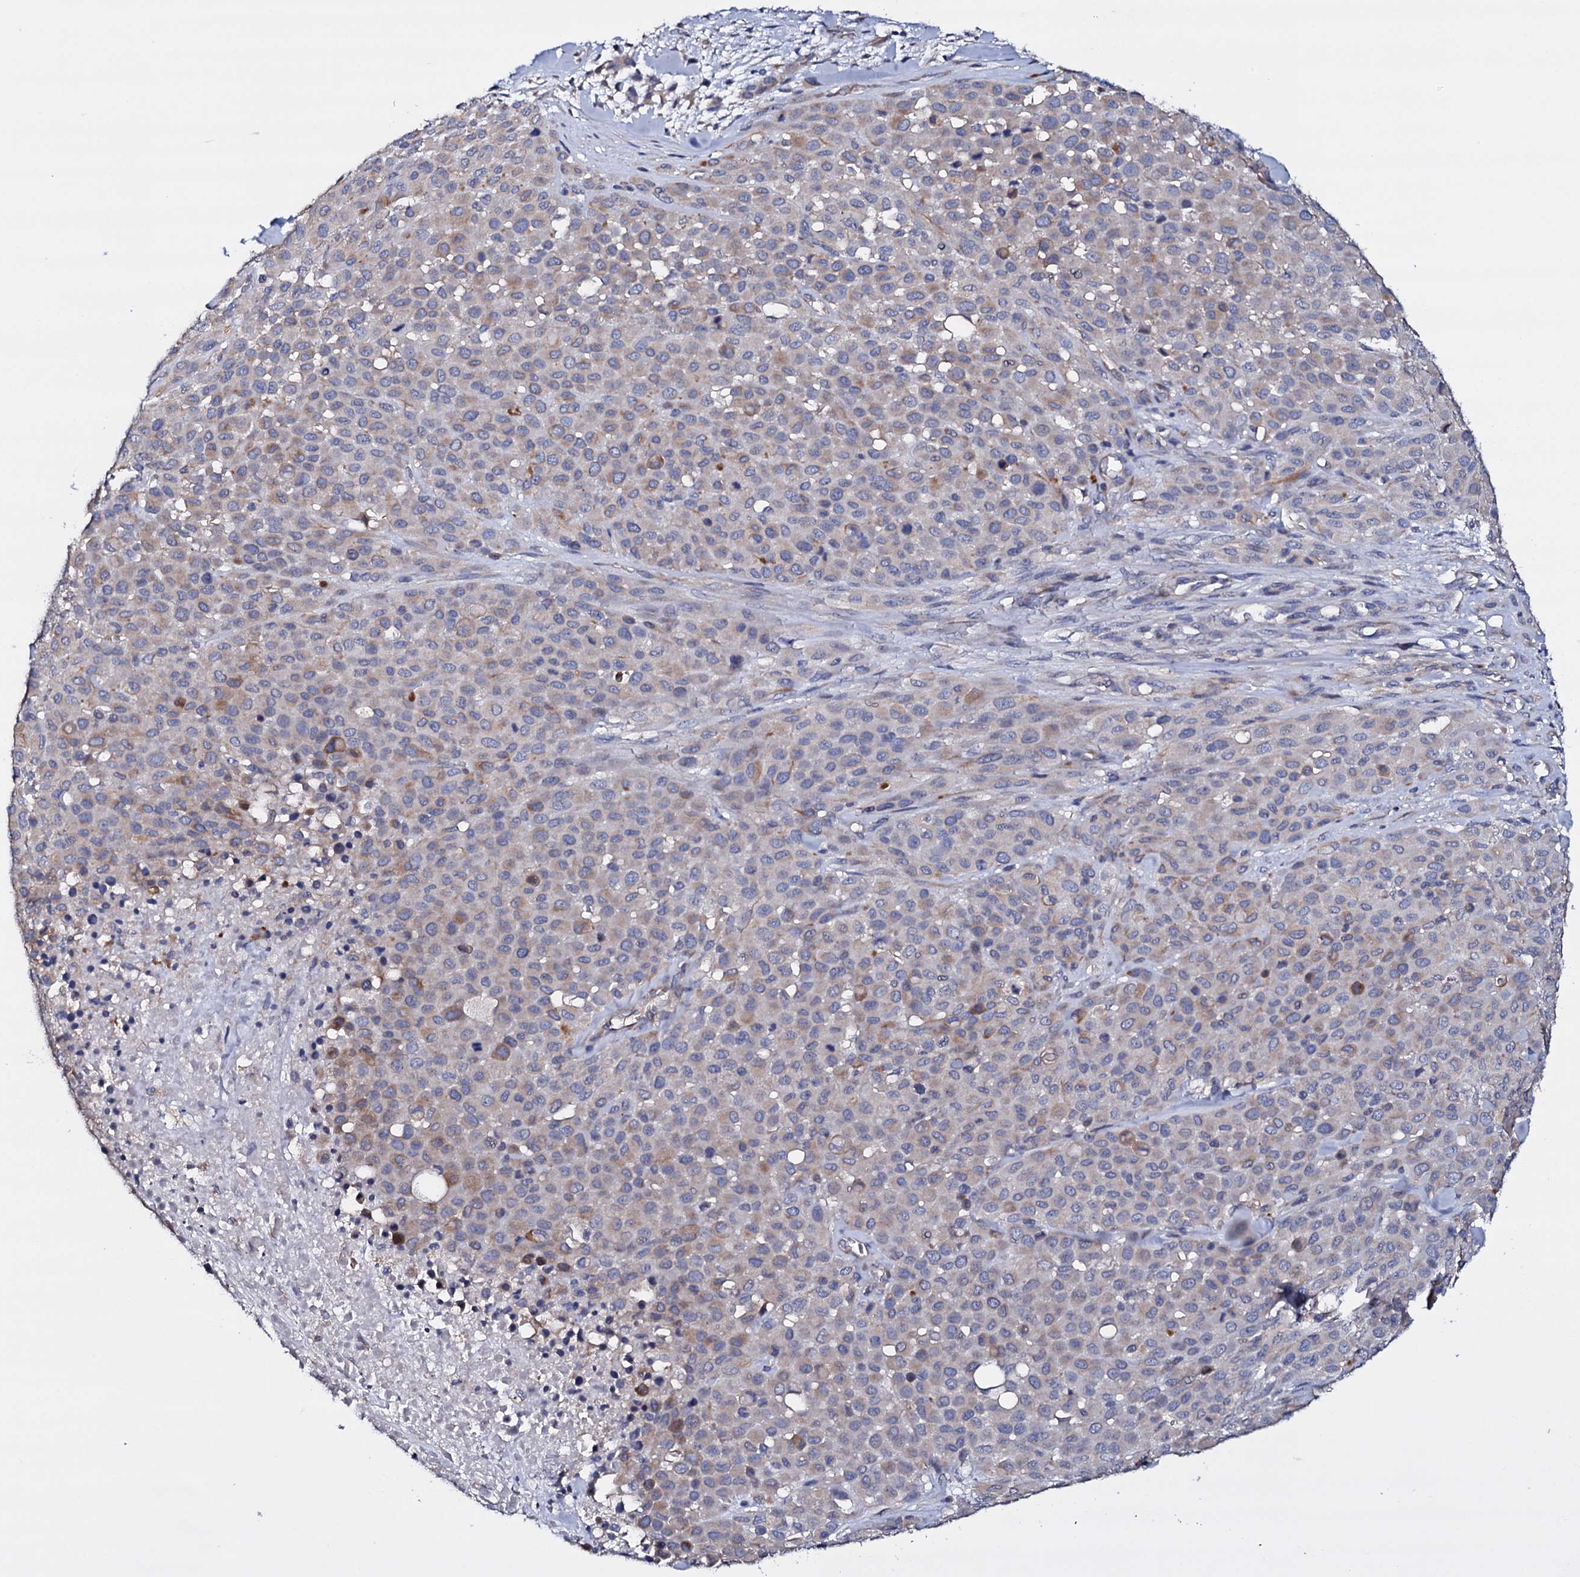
{"staining": {"intensity": "weak", "quantity": "<25%", "location": "cytoplasmic/membranous"}, "tissue": "melanoma", "cell_type": "Tumor cells", "image_type": "cancer", "snomed": [{"axis": "morphology", "description": "Malignant melanoma, Metastatic site"}, {"axis": "topography", "description": "Skin"}], "caption": "This photomicrograph is of malignant melanoma (metastatic site) stained with immunohistochemistry to label a protein in brown with the nuclei are counter-stained blue. There is no staining in tumor cells. (DAB (3,3'-diaminobenzidine) immunohistochemistry visualized using brightfield microscopy, high magnification).", "gene": "BCL2L14", "patient": {"sex": "female", "age": 81}}